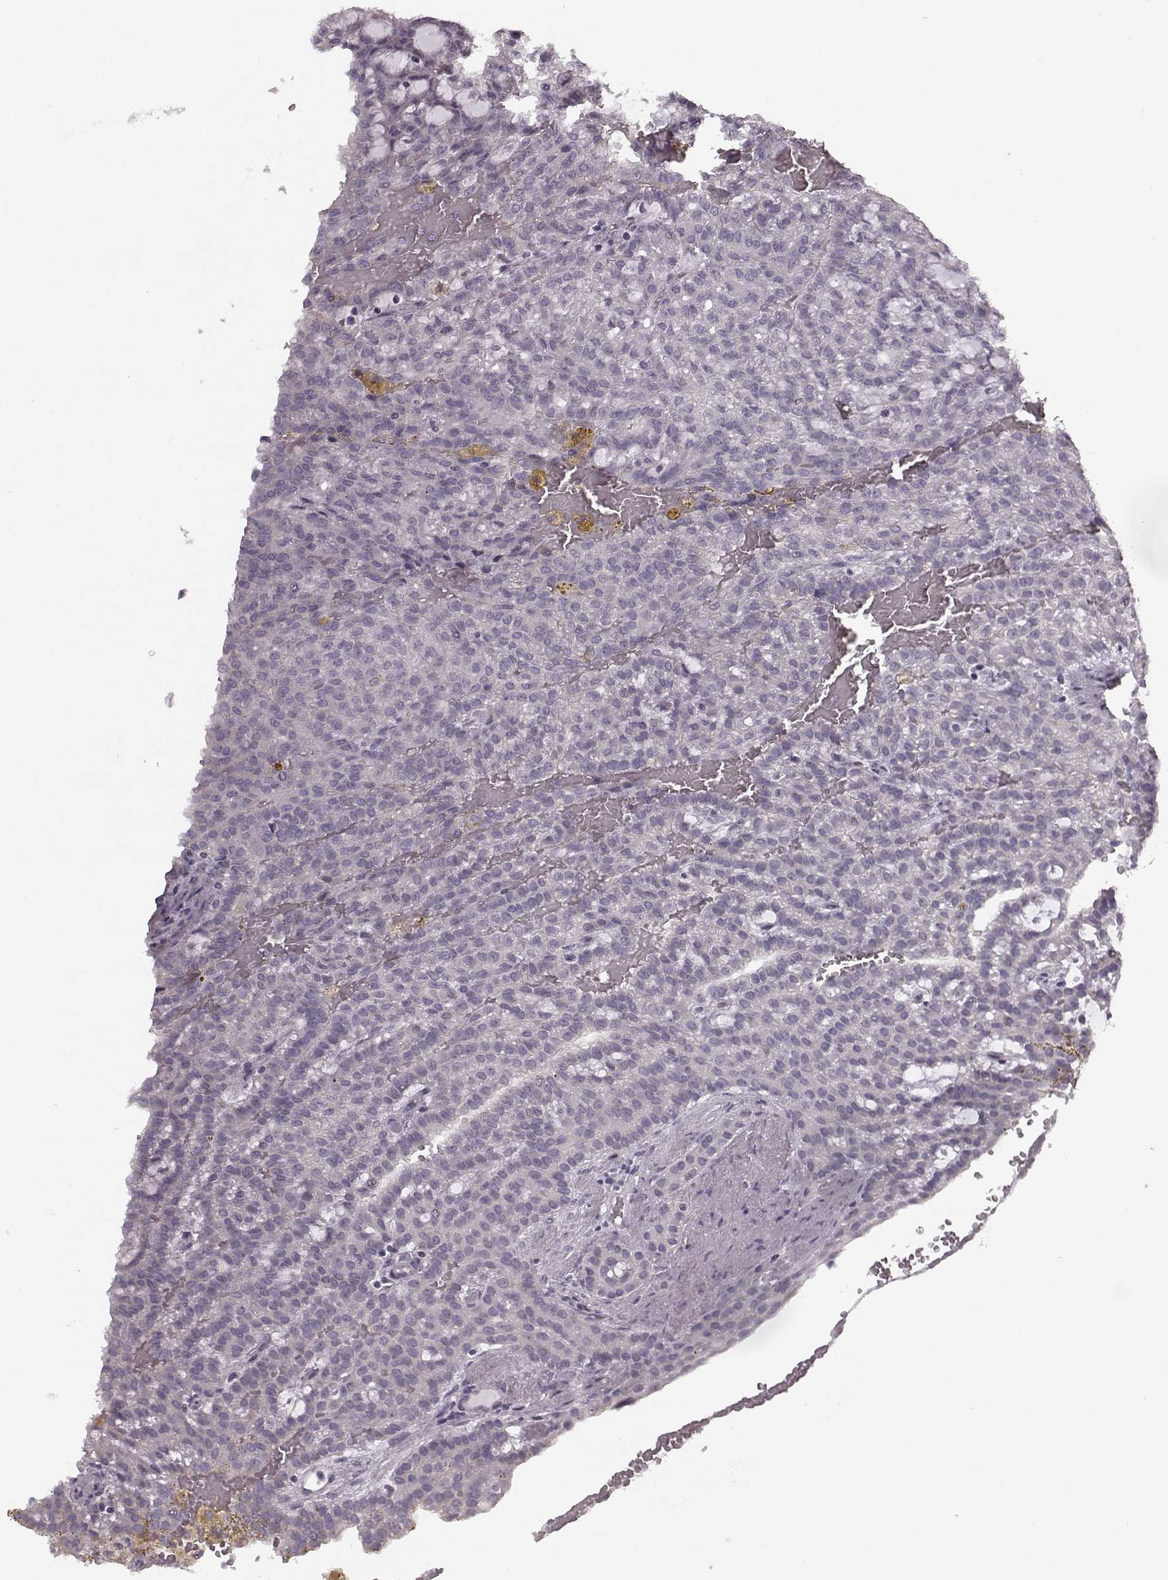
{"staining": {"intensity": "negative", "quantity": "none", "location": "none"}, "tissue": "renal cancer", "cell_type": "Tumor cells", "image_type": "cancer", "snomed": [{"axis": "morphology", "description": "Adenocarcinoma, NOS"}, {"axis": "topography", "description": "Kidney"}], "caption": "Histopathology image shows no significant protein expression in tumor cells of renal adenocarcinoma.", "gene": "SEMG2", "patient": {"sex": "male", "age": 63}}